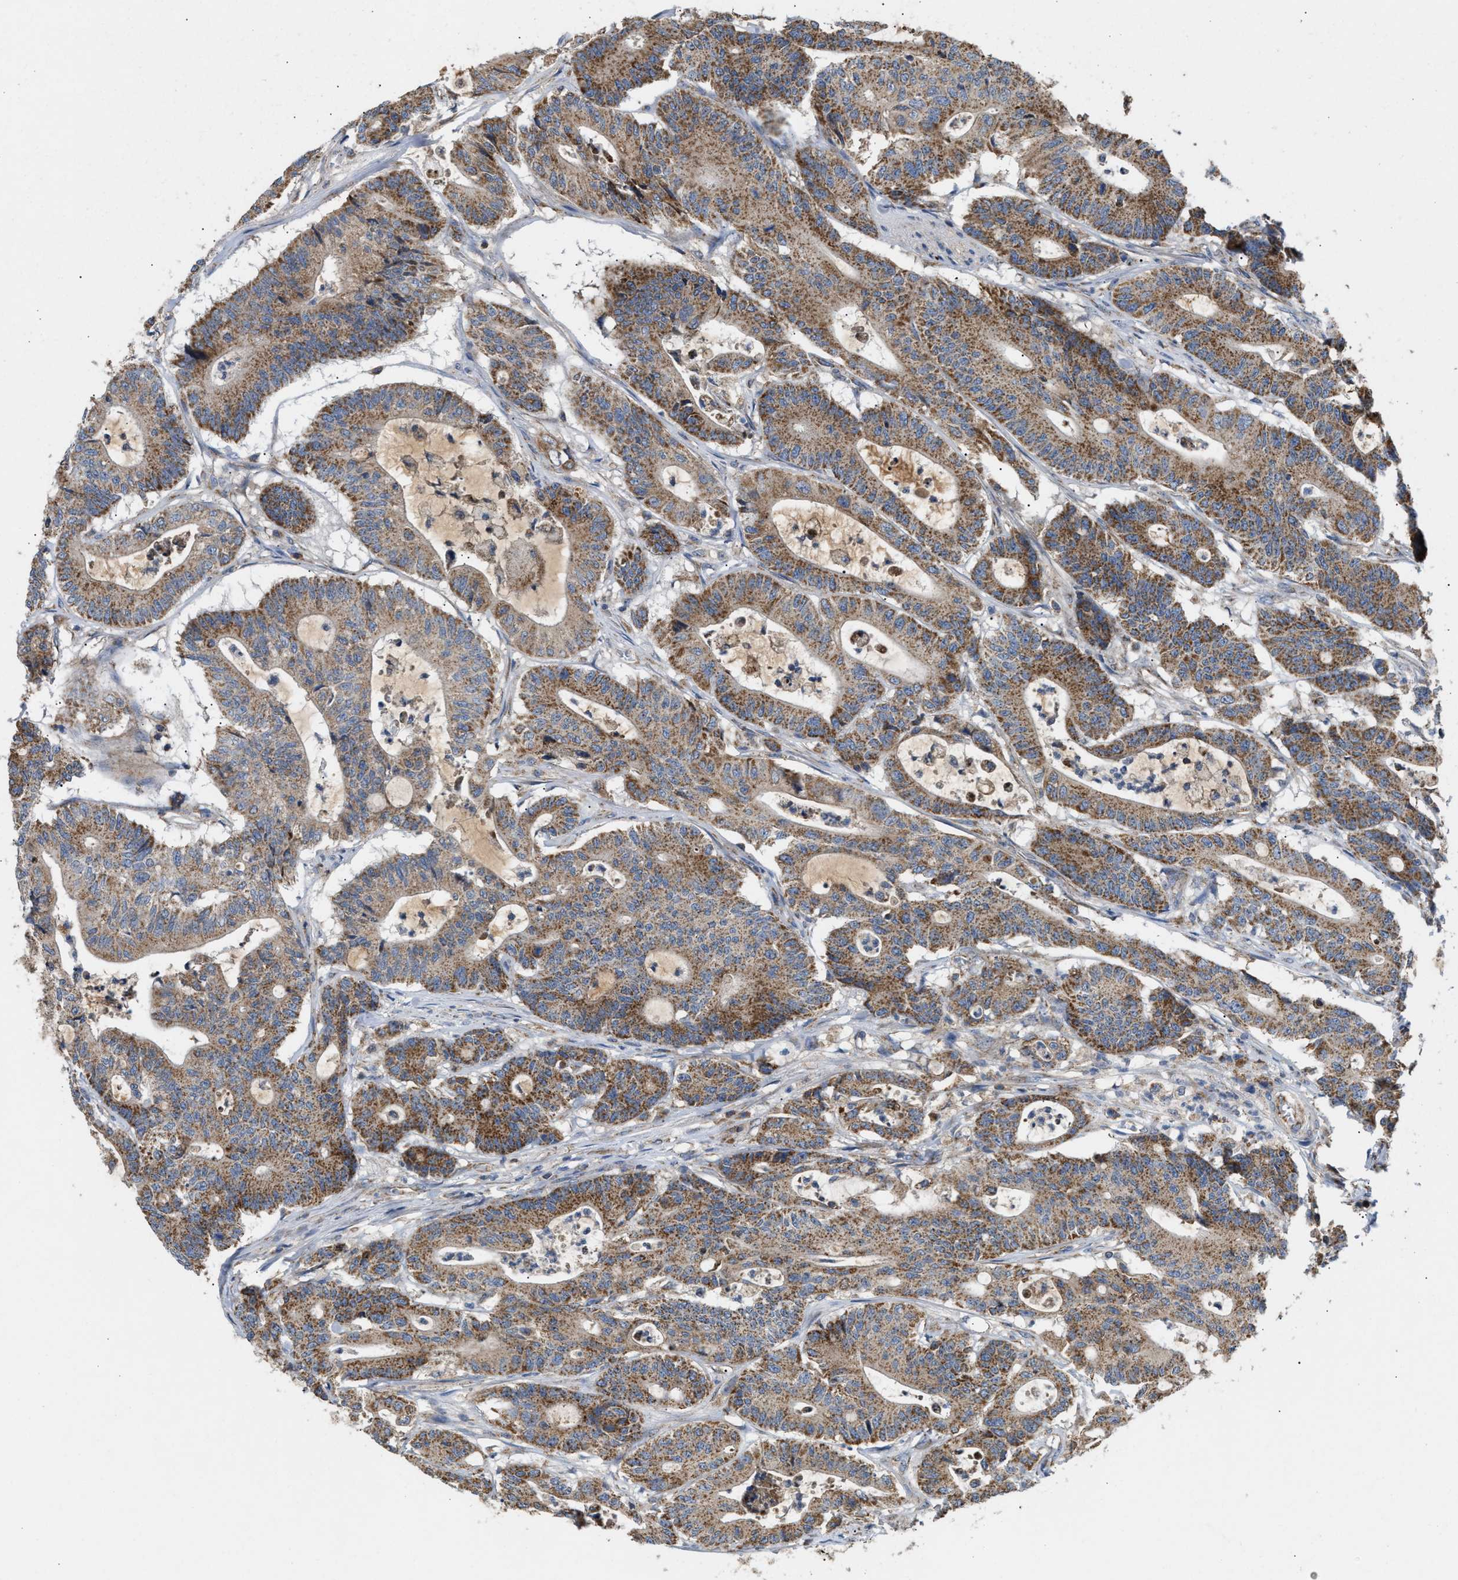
{"staining": {"intensity": "moderate", "quantity": ">75%", "location": "cytoplasmic/membranous"}, "tissue": "colorectal cancer", "cell_type": "Tumor cells", "image_type": "cancer", "snomed": [{"axis": "morphology", "description": "Adenocarcinoma, NOS"}, {"axis": "topography", "description": "Colon"}], "caption": "Brown immunohistochemical staining in adenocarcinoma (colorectal) demonstrates moderate cytoplasmic/membranous expression in about >75% of tumor cells. Using DAB (3,3'-diaminobenzidine) (brown) and hematoxylin (blue) stains, captured at high magnification using brightfield microscopy.", "gene": "TACO1", "patient": {"sex": "female", "age": 84}}